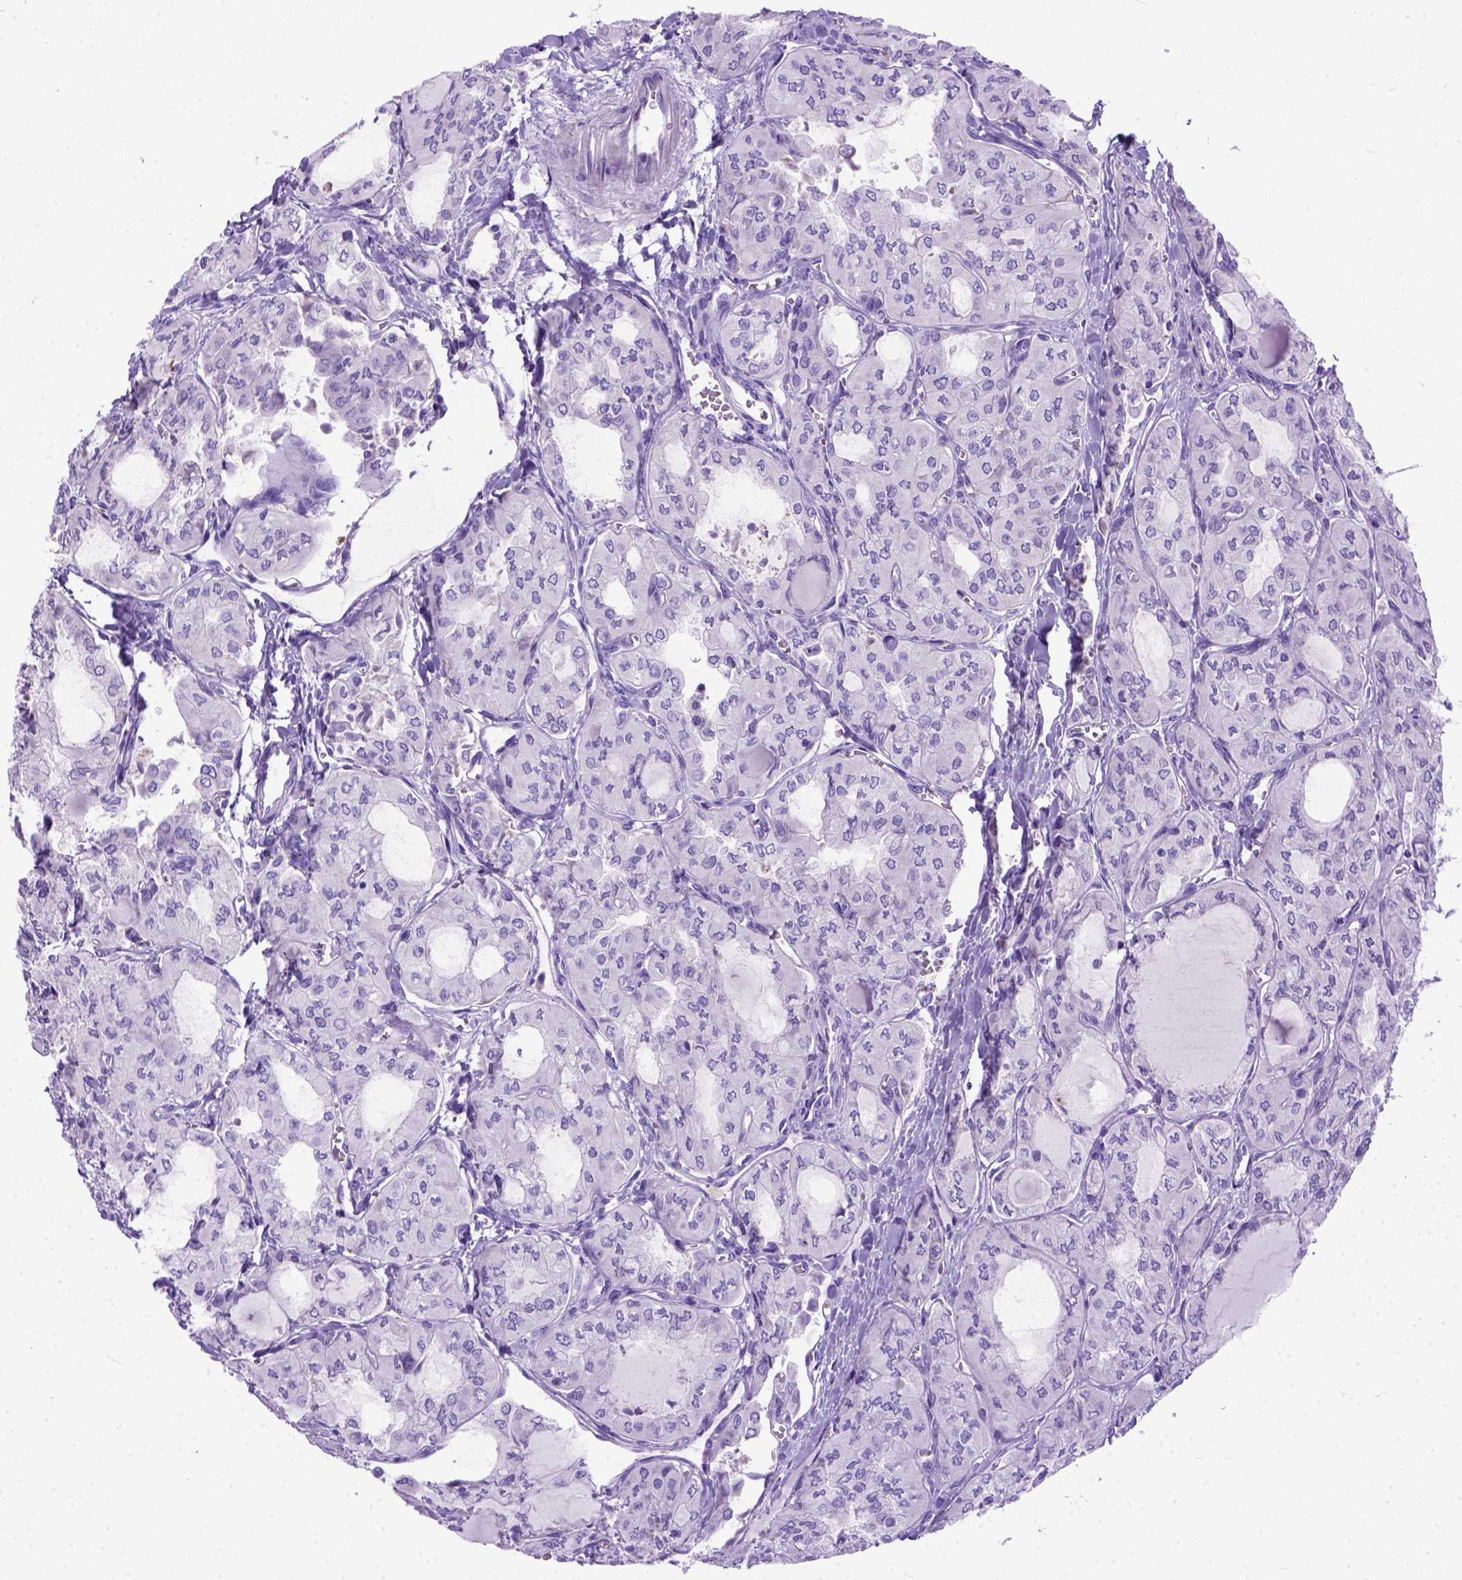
{"staining": {"intensity": "negative", "quantity": "none", "location": "none"}, "tissue": "thyroid cancer", "cell_type": "Tumor cells", "image_type": "cancer", "snomed": [{"axis": "morphology", "description": "Papillary adenocarcinoma, NOS"}, {"axis": "topography", "description": "Thyroid gland"}], "caption": "Tumor cells are negative for protein expression in human thyroid cancer.", "gene": "ODAD3", "patient": {"sex": "male", "age": 20}}